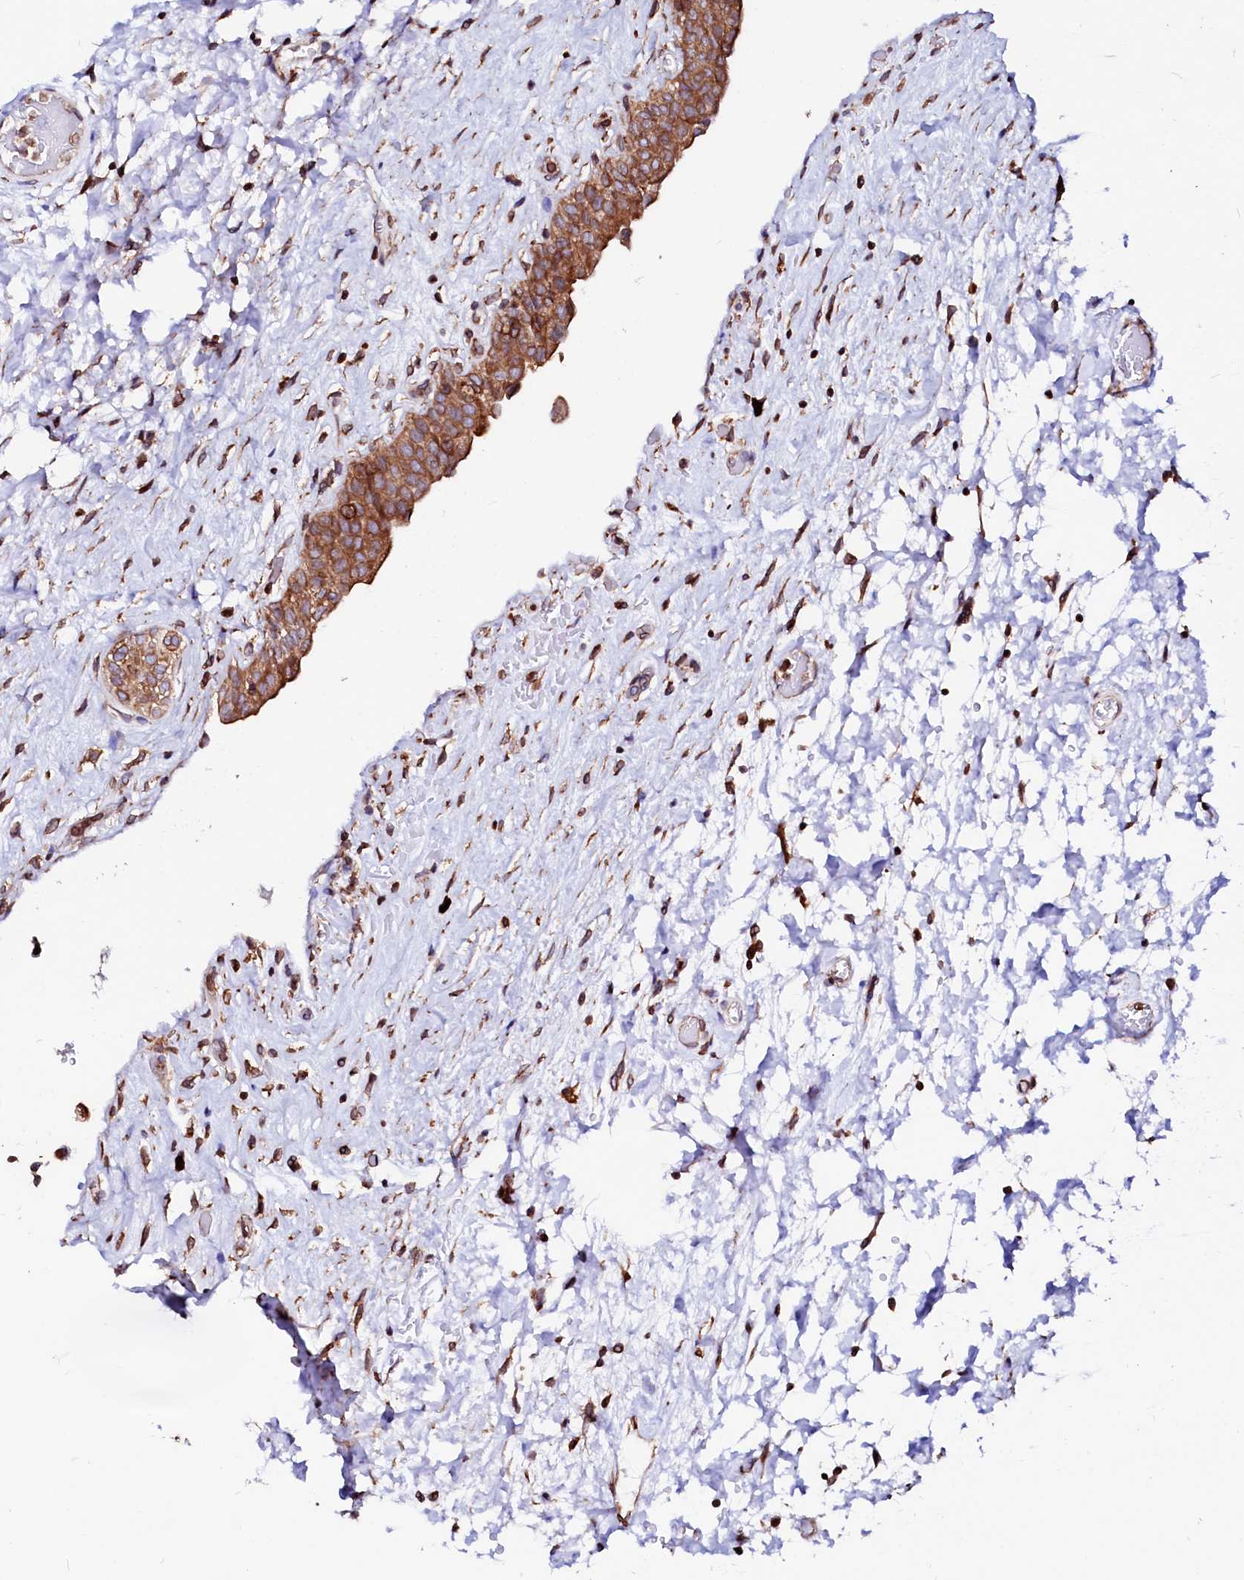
{"staining": {"intensity": "strong", "quantity": ">75%", "location": "cytoplasmic/membranous"}, "tissue": "urinary bladder", "cell_type": "Urothelial cells", "image_type": "normal", "snomed": [{"axis": "morphology", "description": "Normal tissue, NOS"}, {"axis": "topography", "description": "Urinary bladder"}], "caption": "The photomicrograph displays immunohistochemical staining of normal urinary bladder. There is strong cytoplasmic/membranous positivity is appreciated in approximately >75% of urothelial cells. The staining is performed using DAB brown chromogen to label protein expression. The nuclei are counter-stained blue using hematoxylin.", "gene": "DERL1", "patient": {"sex": "male", "age": 74}}